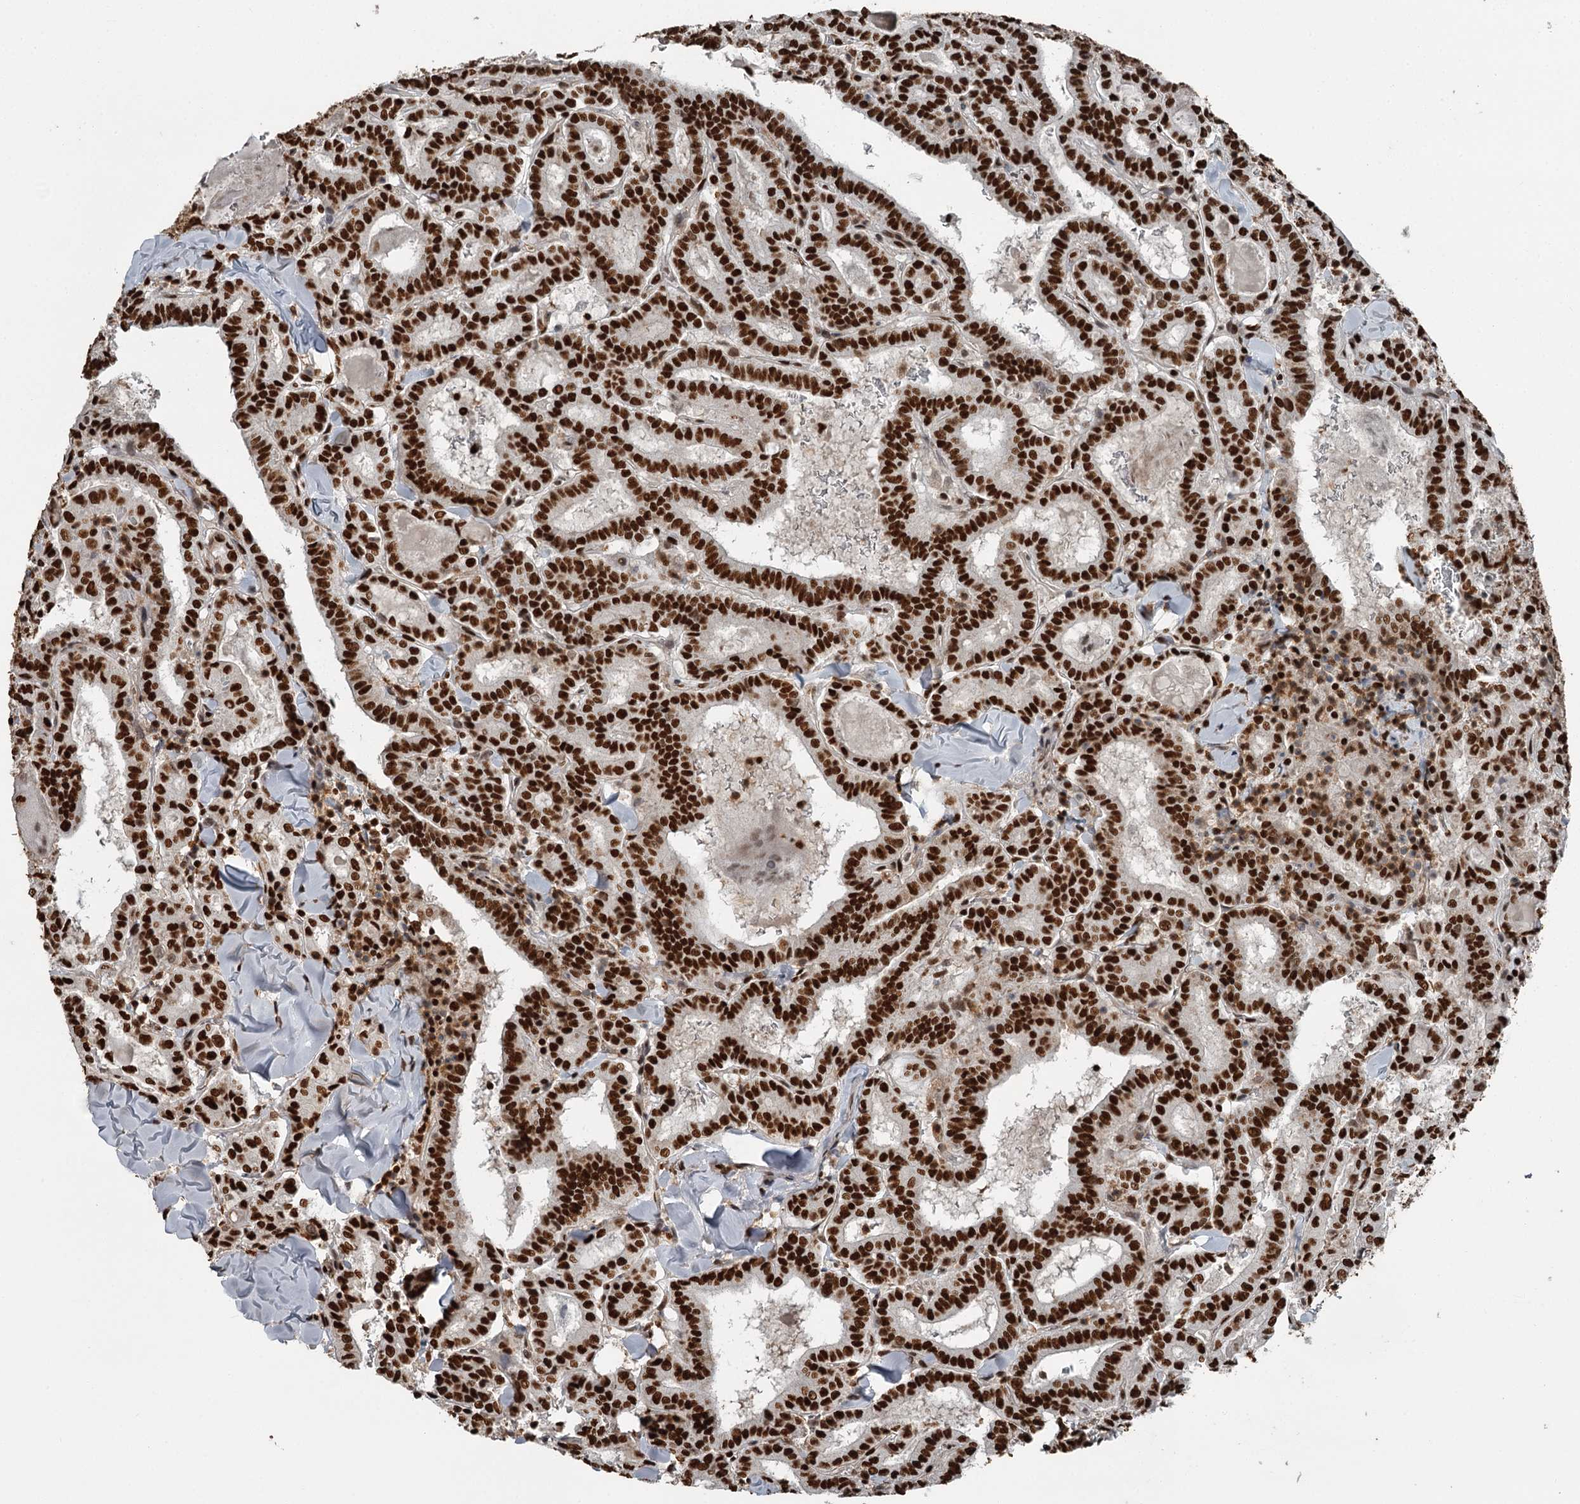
{"staining": {"intensity": "strong", "quantity": ">75%", "location": "nuclear"}, "tissue": "thyroid cancer", "cell_type": "Tumor cells", "image_type": "cancer", "snomed": [{"axis": "morphology", "description": "Papillary adenocarcinoma, NOS"}, {"axis": "topography", "description": "Thyroid gland"}], "caption": "A photomicrograph of thyroid cancer stained for a protein displays strong nuclear brown staining in tumor cells. The staining is performed using DAB brown chromogen to label protein expression. The nuclei are counter-stained blue using hematoxylin.", "gene": "RBBP7", "patient": {"sex": "female", "age": 72}}